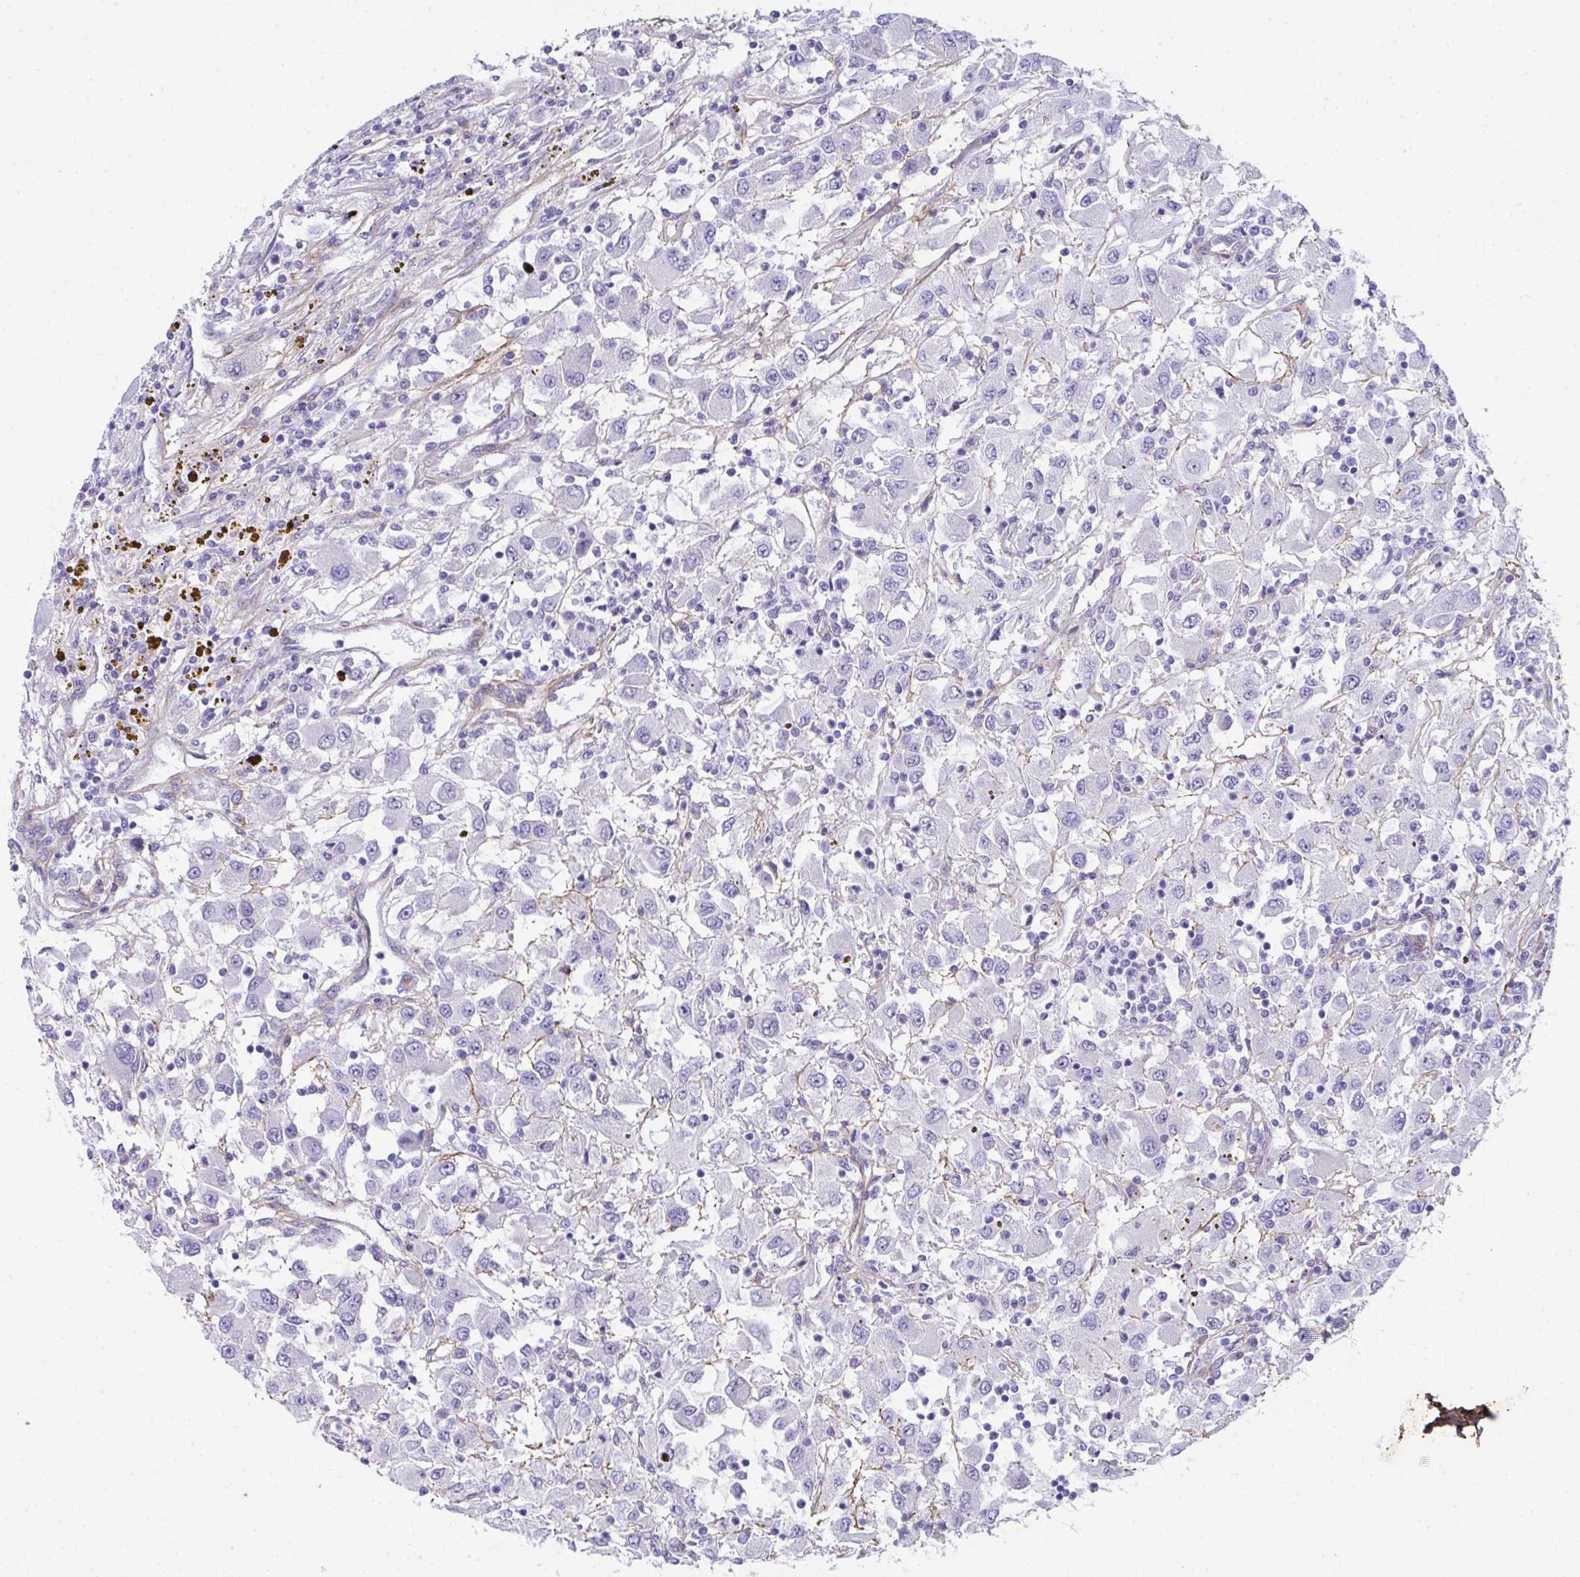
{"staining": {"intensity": "negative", "quantity": "none", "location": "none"}, "tissue": "renal cancer", "cell_type": "Tumor cells", "image_type": "cancer", "snomed": [{"axis": "morphology", "description": "Adenocarcinoma, NOS"}, {"axis": "topography", "description": "Kidney"}], "caption": "An image of human renal adenocarcinoma is negative for staining in tumor cells.", "gene": "LHFPL6", "patient": {"sex": "female", "age": 67}}